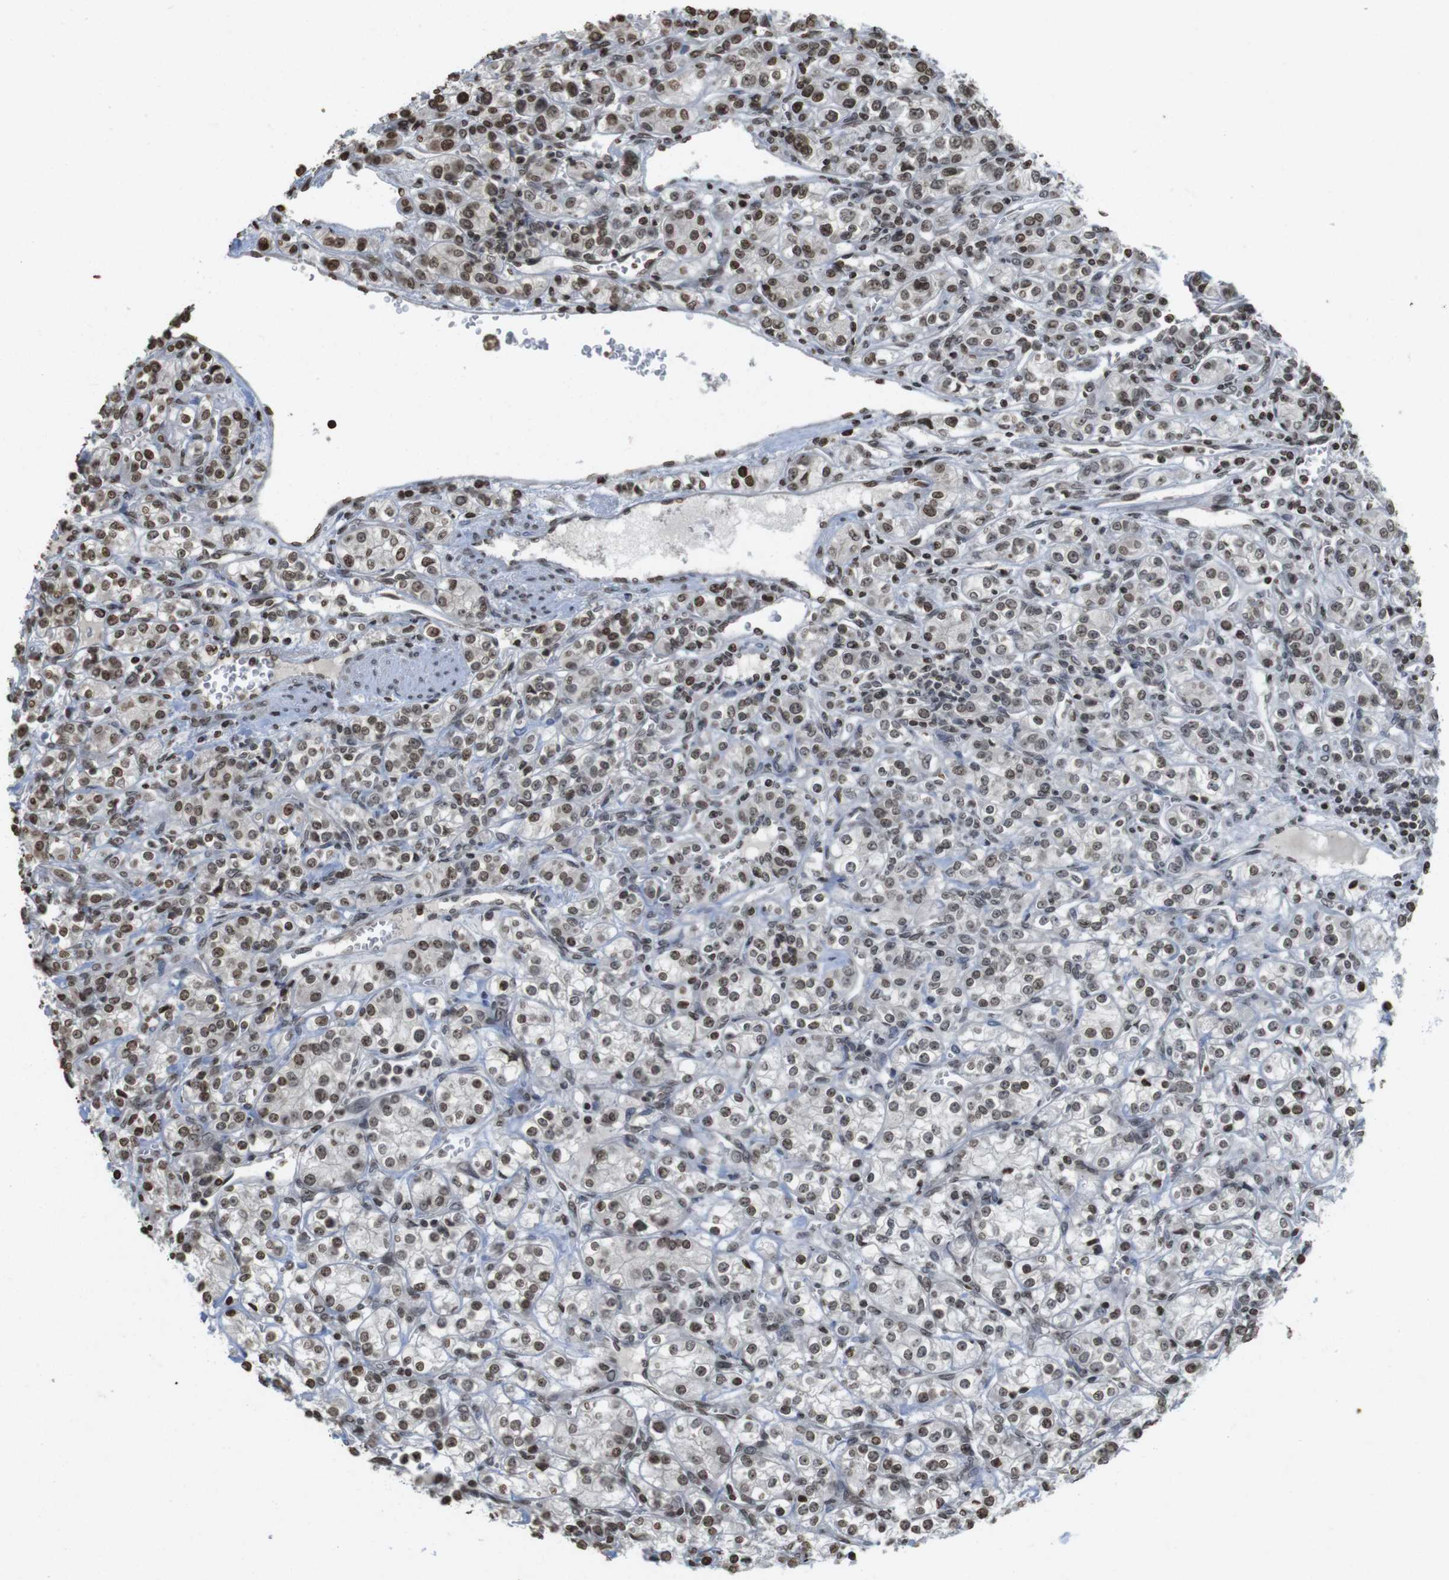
{"staining": {"intensity": "moderate", "quantity": ">75%", "location": "nuclear"}, "tissue": "renal cancer", "cell_type": "Tumor cells", "image_type": "cancer", "snomed": [{"axis": "morphology", "description": "Adenocarcinoma, NOS"}, {"axis": "topography", "description": "Kidney"}], "caption": "The image shows a brown stain indicating the presence of a protein in the nuclear of tumor cells in adenocarcinoma (renal).", "gene": "FOXA3", "patient": {"sex": "male", "age": 77}}